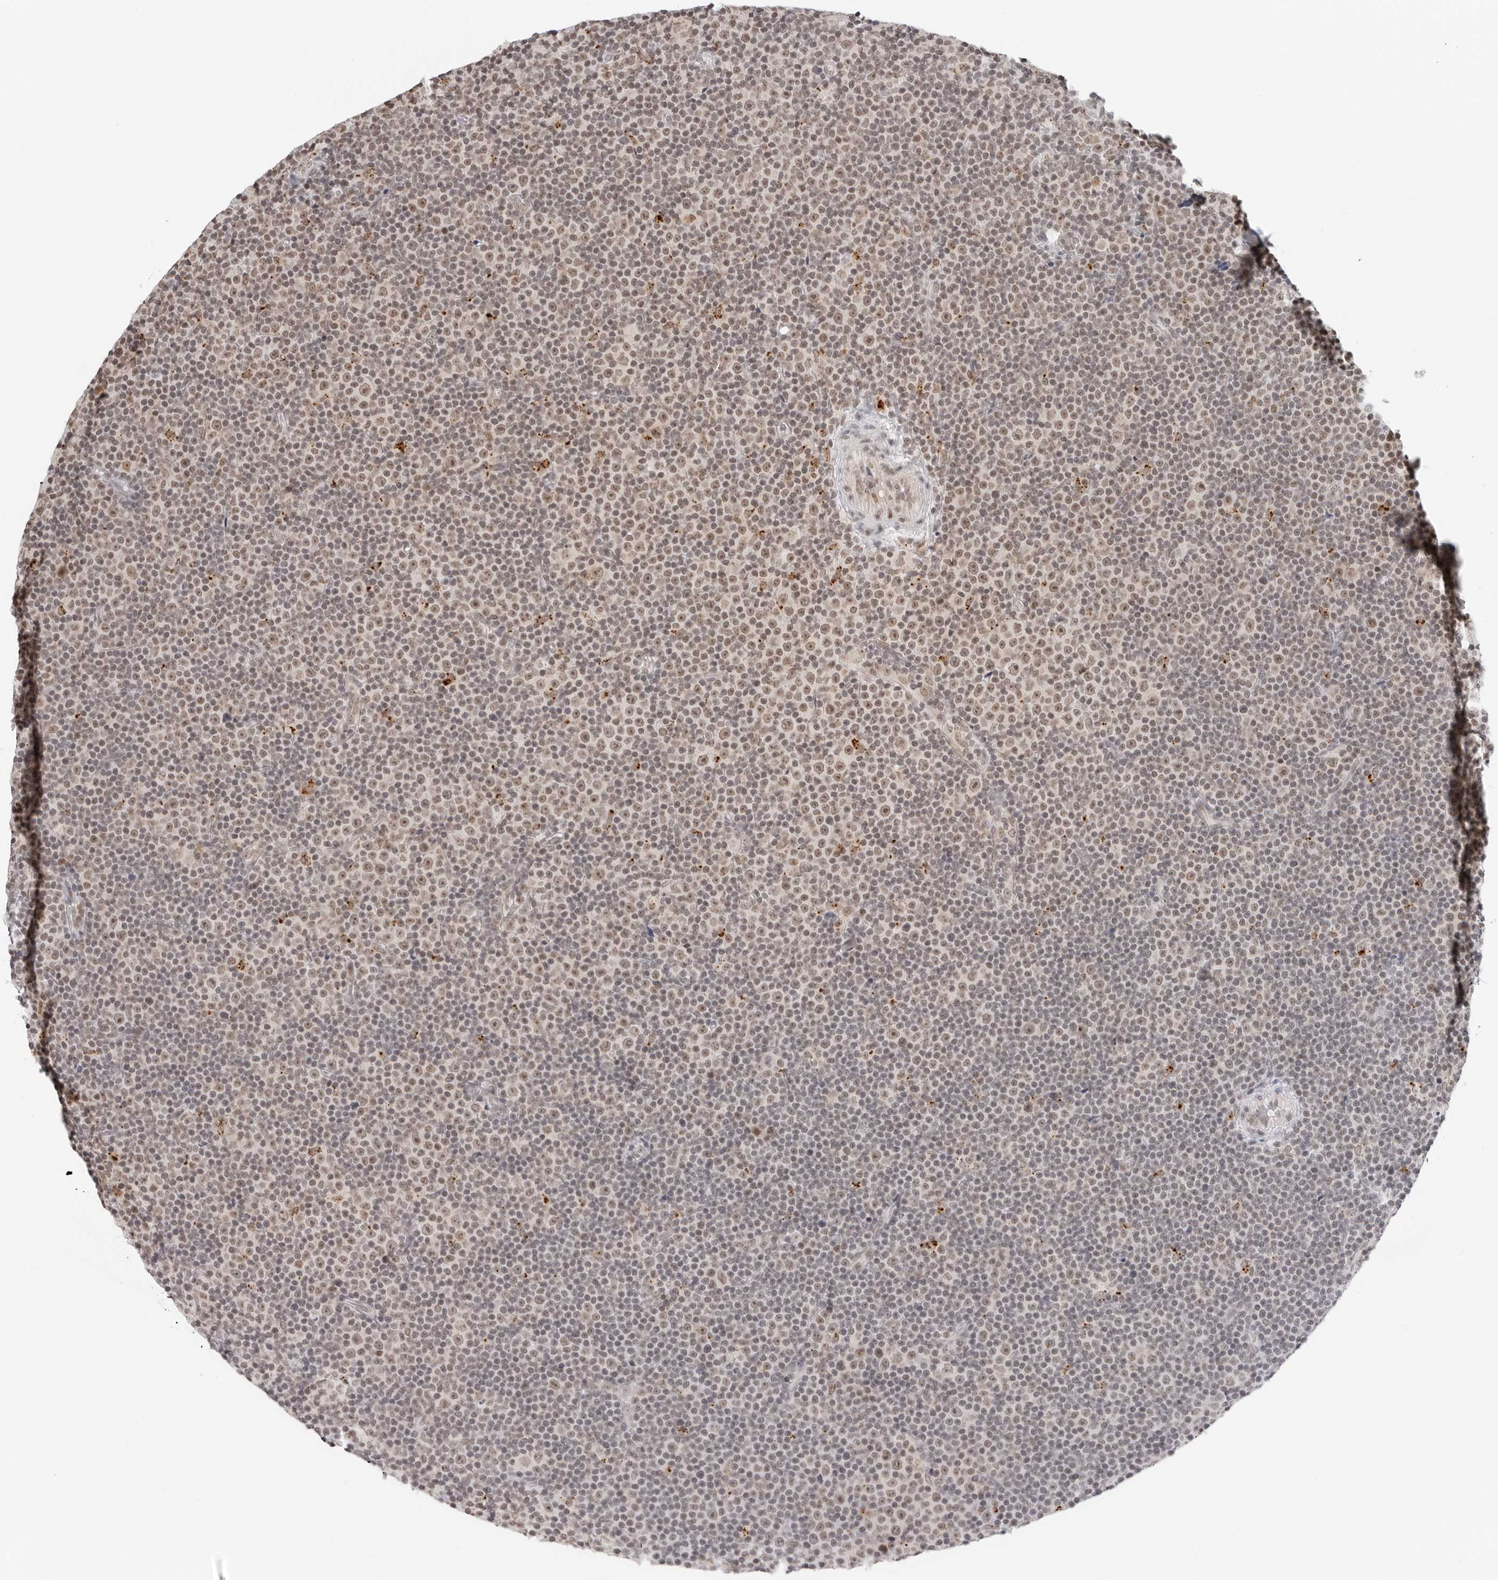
{"staining": {"intensity": "moderate", "quantity": "25%-75%", "location": "nuclear"}, "tissue": "lymphoma", "cell_type": "Tumor cells", "image_type": "cancer", "snomed": [{"axis": "morphology", "description": "Malignant lymphoma, non-Hodgkin's type, Low grade"}, {"axis": "topography", "description": "Lymph node"}], "caption": "A histopathology image of human lymphoma stained for a protein demonstrates moderate nuclear brown staining in tumor cells.", "gene": "TOX4", "patient": {"sex": "female", "age": 67}}